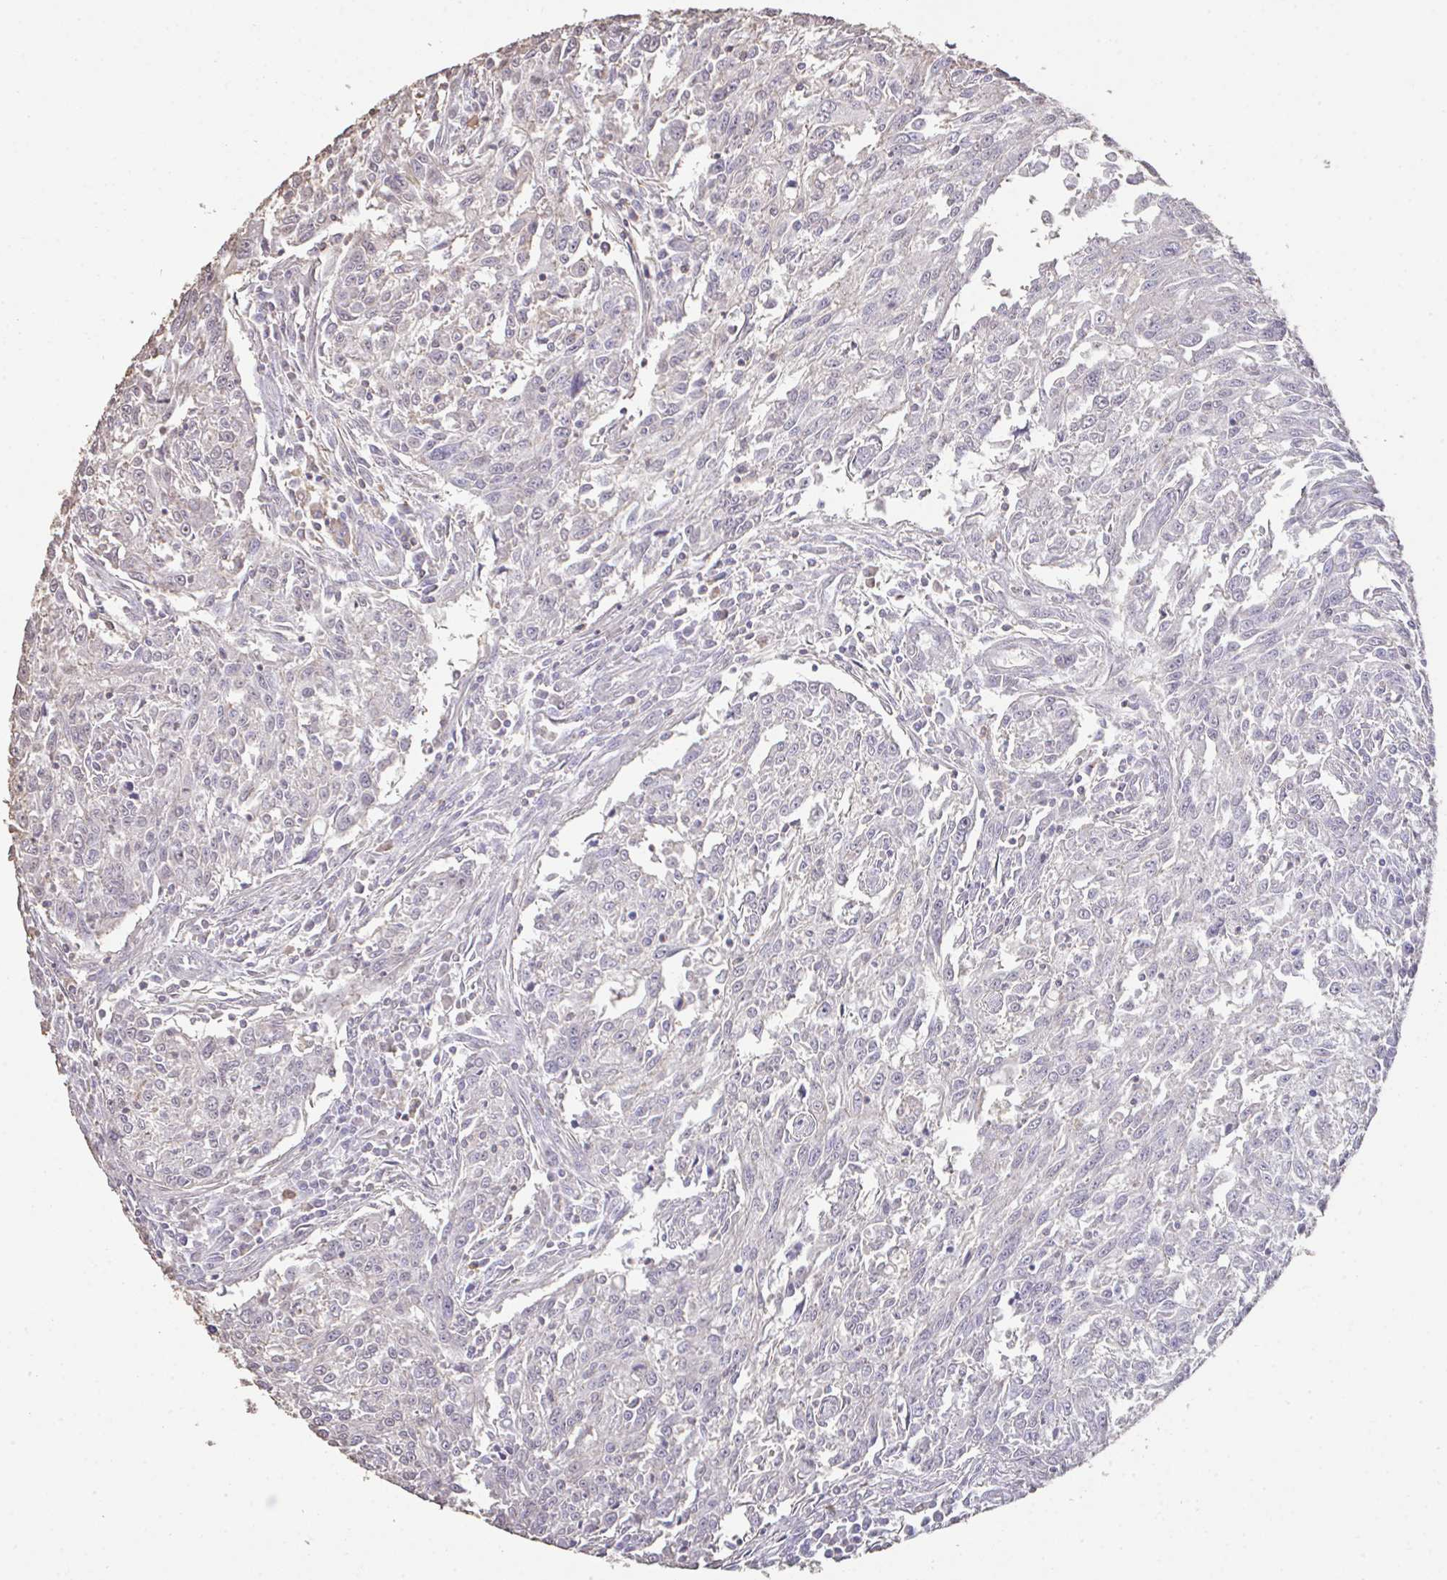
{"staining": {"intensity": "negative", "quantity": "none", "location": "none"}, "tissue": "breast cancer", "cell_type": "Tumor cells", "image_type": "cancer", "snomed": [{"axis": "morphology", "description": "Duct carcinoma"}, {"axis": "topography", "description": "Breast"}], "caption": "Immunohistochemistry (IHC) photomicrograph of human breast cancer (intraductal carcinoma) stained for a protein (brown), which shows no expression in tumor cells.", "gene": "IL23R", "patient": {"sex": "female", "age": 50}}